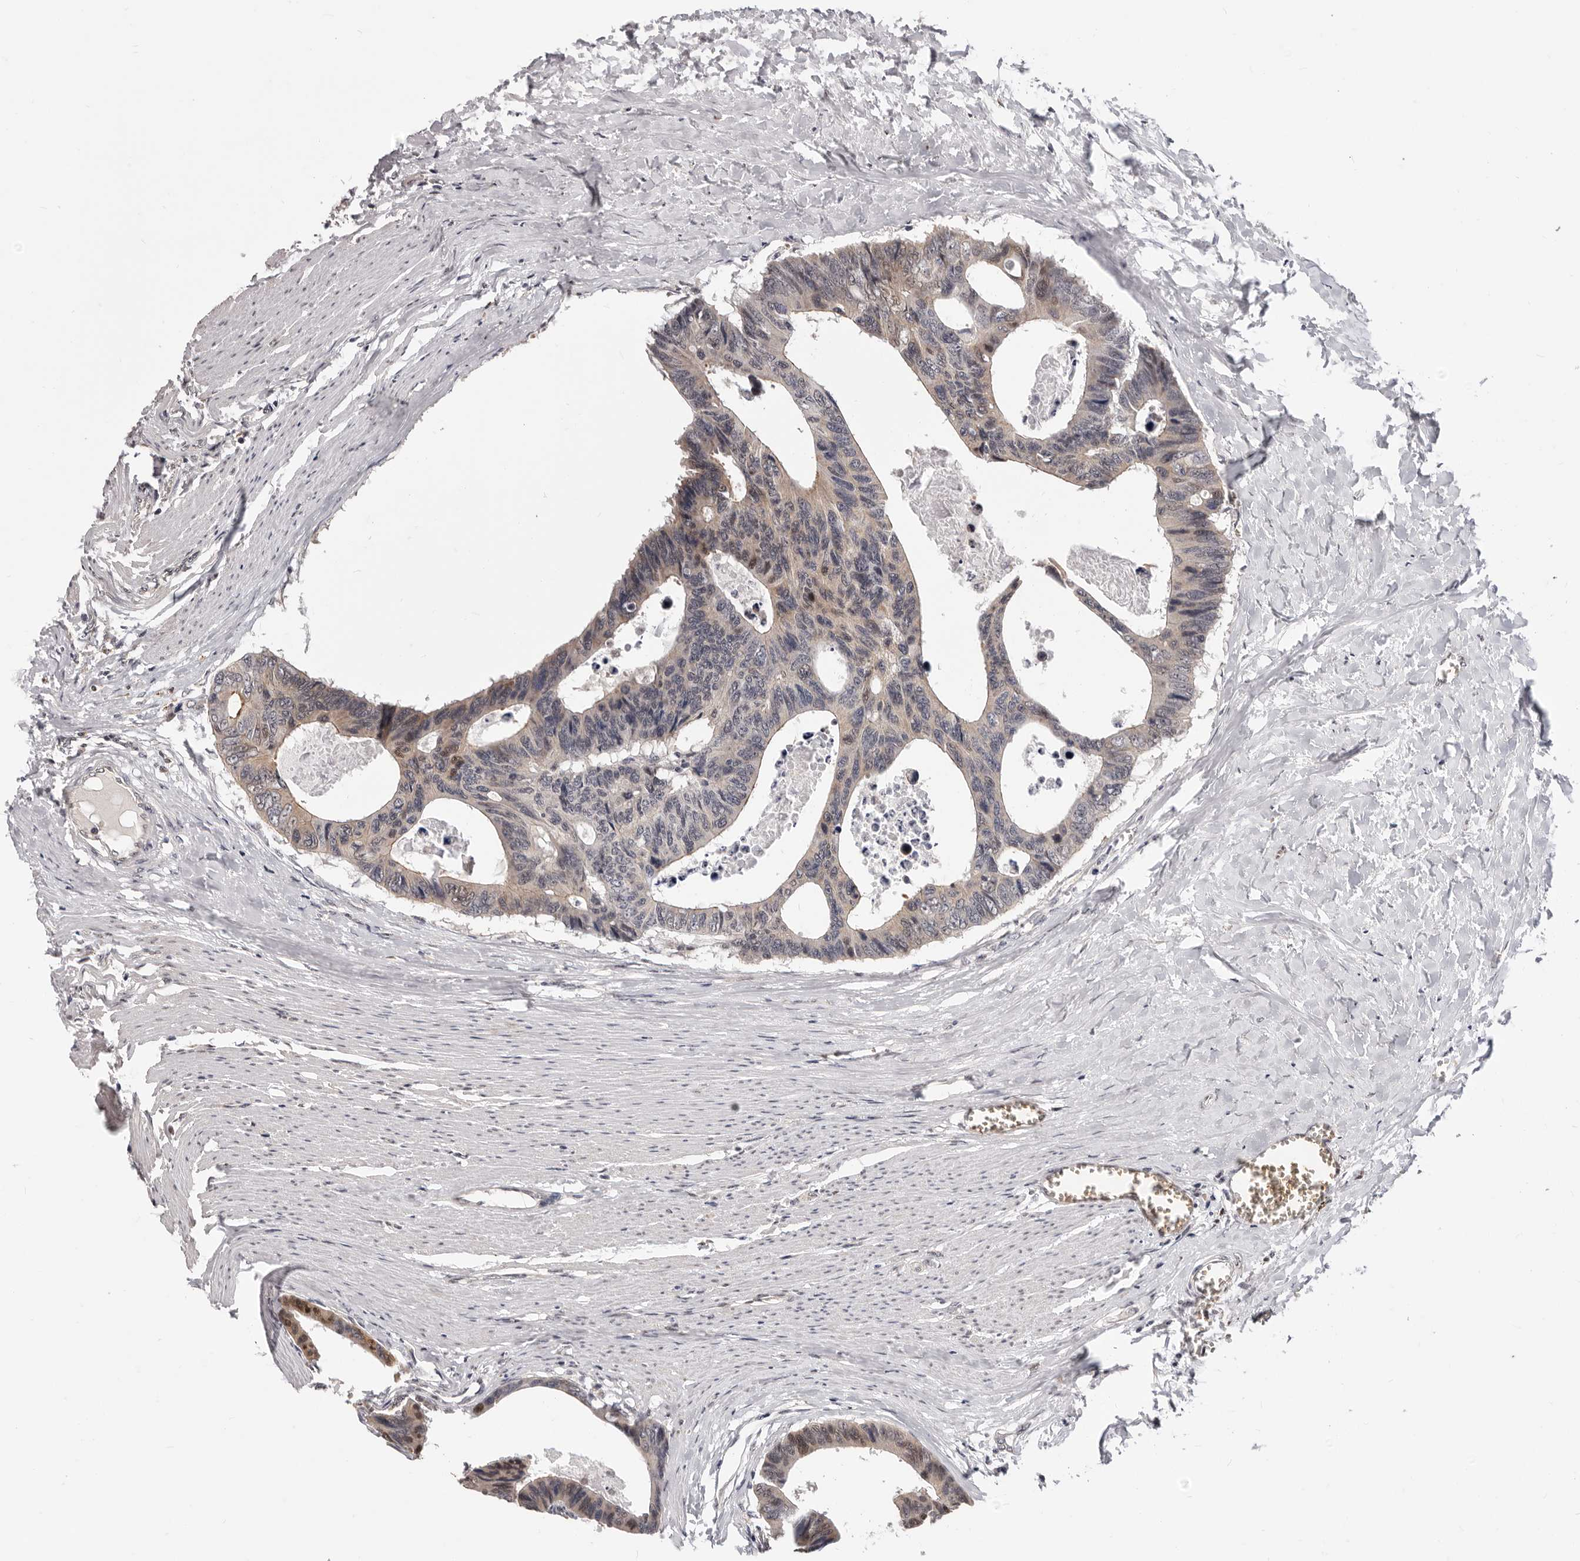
{"staining": {"intensity": "moderate", "quantity": "<25%", "location": "cytoplasmic/membranous,nuclear"}, "tissue": "colorectal cancer", "cell_type": "Tumor cells", "image_type": "cancer", "snomed": [{"axis": "morphology", "description": "Adenocarcinoma, NOS"}, {"axis": "topography", "description": "Colon"}], "caption": "Protein expression analysis of human colorectal cancer (adenocarcinoma) reveals moderate cytoplasmic/membranous and nuclear expression in approximately <25% of tumor cells. (Stains: DAB in brown, nuclei in blue, Microscopy: brightfield microscopy at high magnification).", "gene": "NCOA3", "patient": {"sex": "female", "age": 55}}